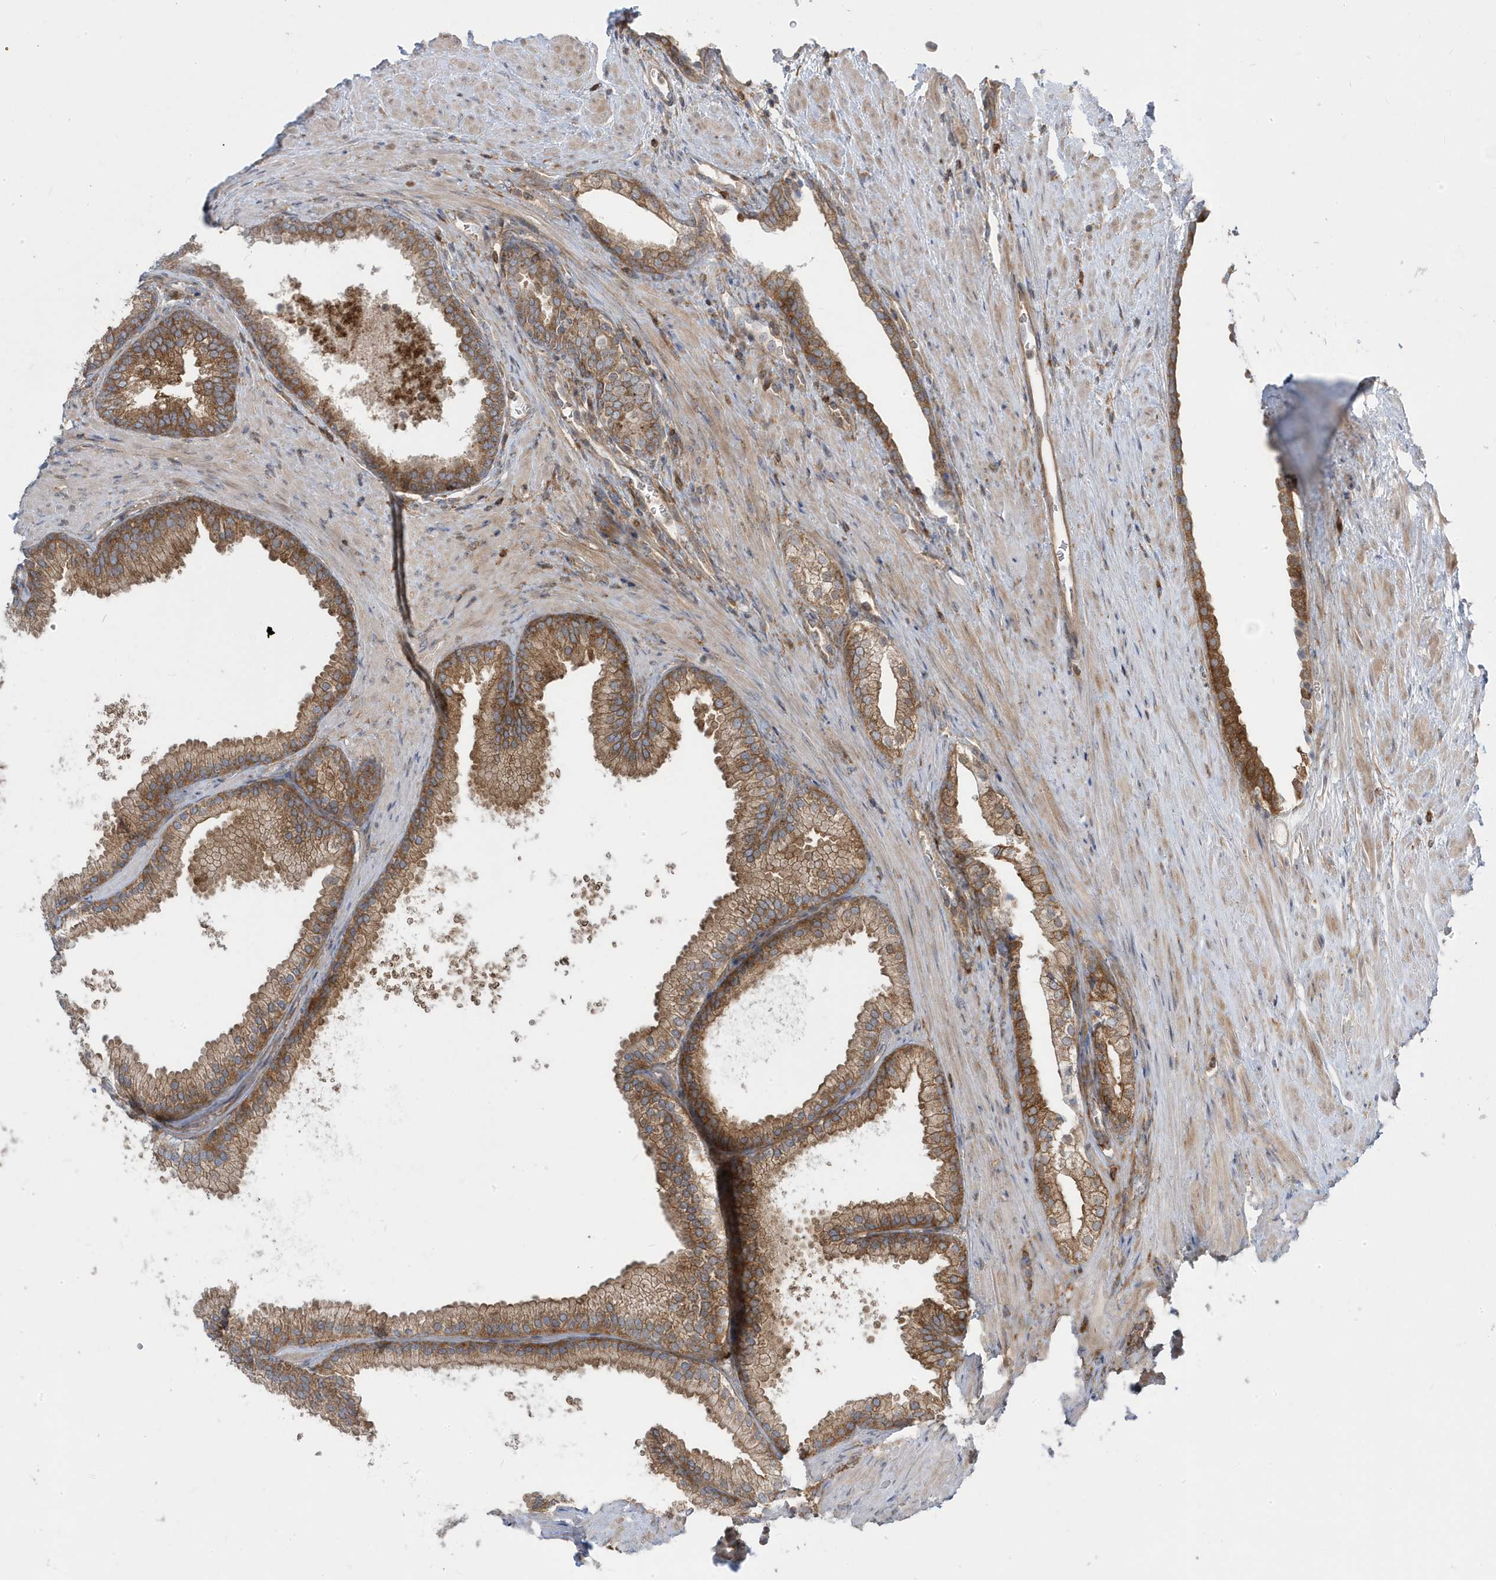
{"staining": {"intensity": "moderate", "quantity": ">75%", "location": "cytoplasmic/membranous"}, "tissue": "prostate", "cell_type": "Glandular cells", "image_type": "normal", "snomed": [{"axis": "morphology", "description": "Normal tissue, NOS"}, {"axis": "topography", "description": "Prostate"}], "caption": "IHC histopathology image of normal prostate: prostate stained using immunohistochemistry (IHC) demonstrates medium levels of moderate protein expression localized specifically in the cytoplasmic/membranous of glandular cells, appearing as a cytoplasmic/membranous brown color.", "gene": "STAM", "patient": {"sex": "male", "age": 76}}